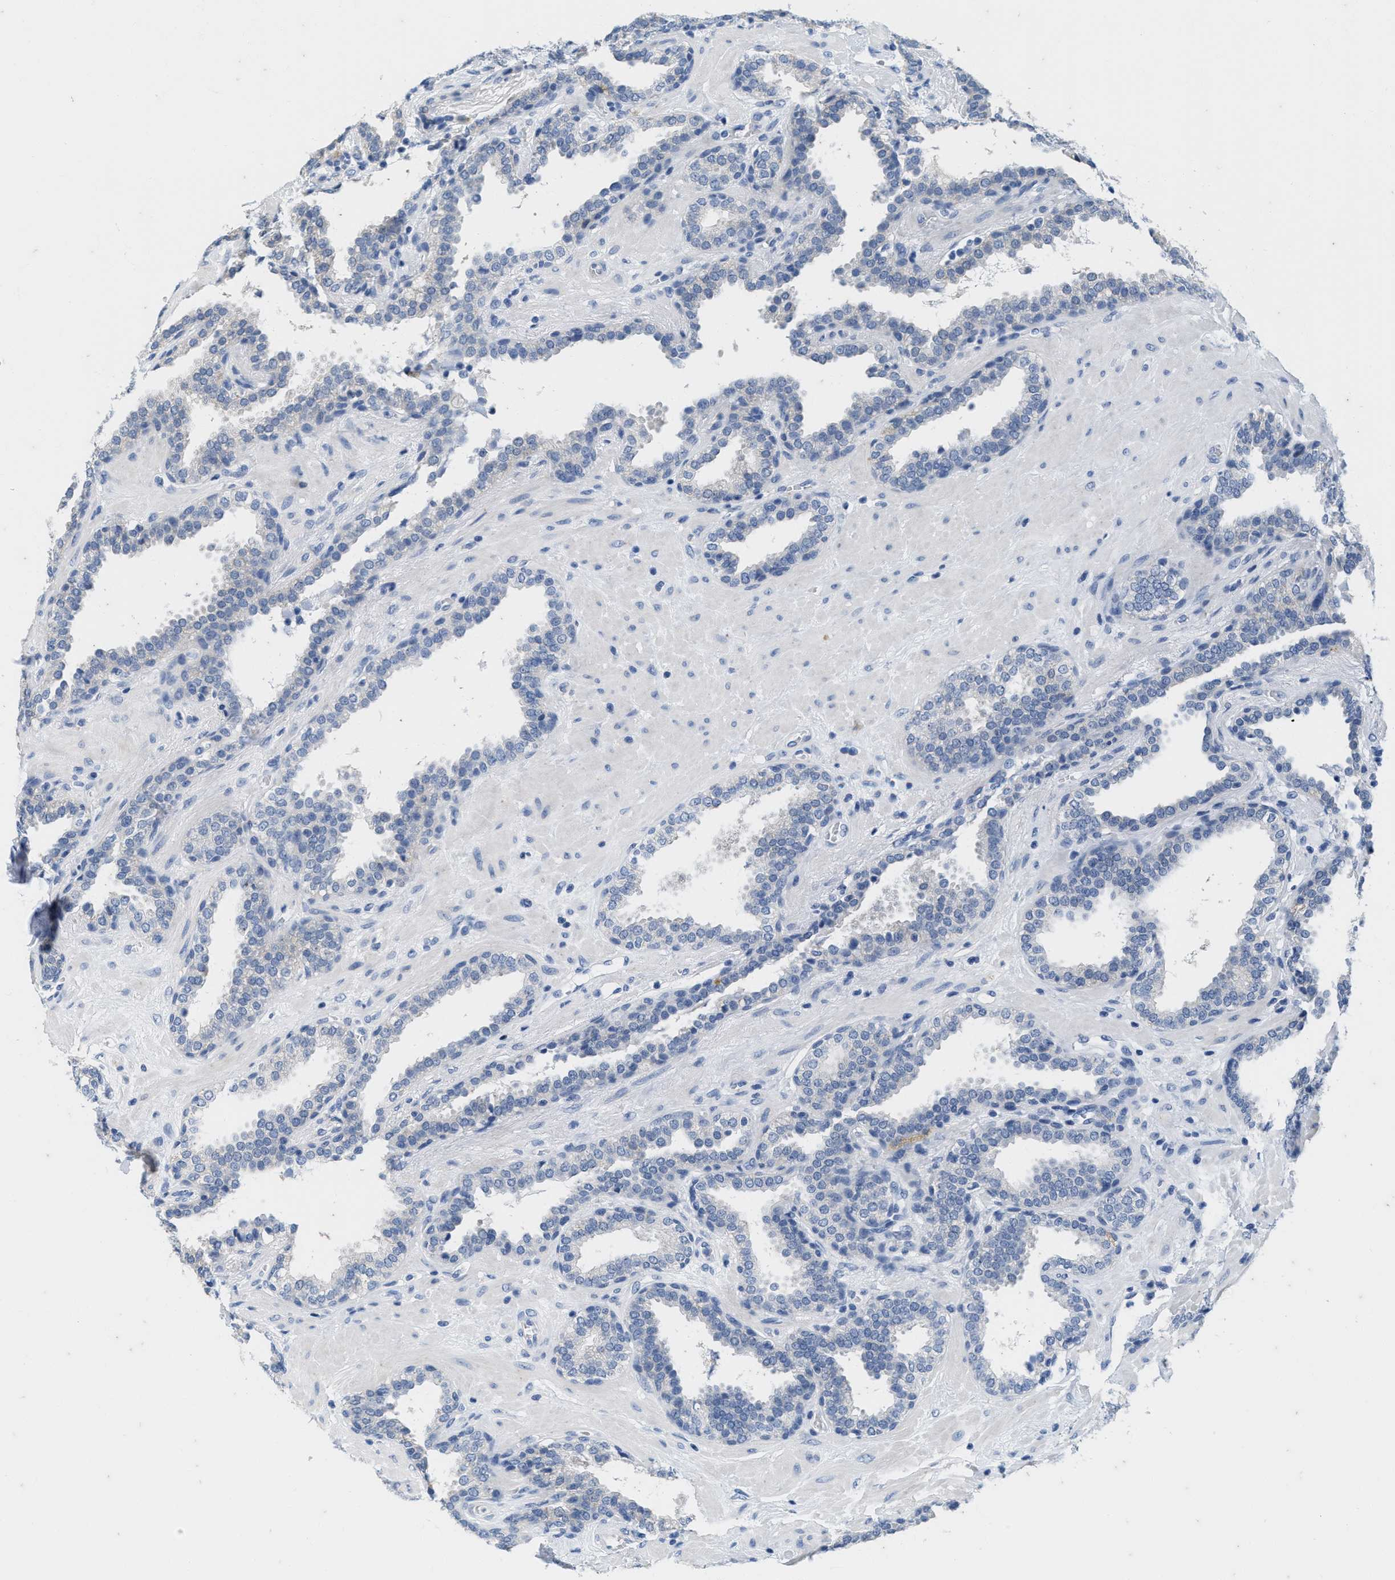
{"staining": {"intensity": "negative", "quantity": "none", "location": "none"}, "tissue": "prostate", "cell_type": "Glandular cells", "image_type": "normal", "snomed": [{"axis": "morphology", "description": "Normal tissue, NOS"}, {"axis": "topography", "description": "Prostate"}], "caption": "High magnification brightfield microscopy of benign prostate stained with DAB (brown) and counterstained with hematoxylin (blue): glandular cells show no significant staining.", "gene": "ABCB11", "patient": {"sex": "male", "age": 51}}